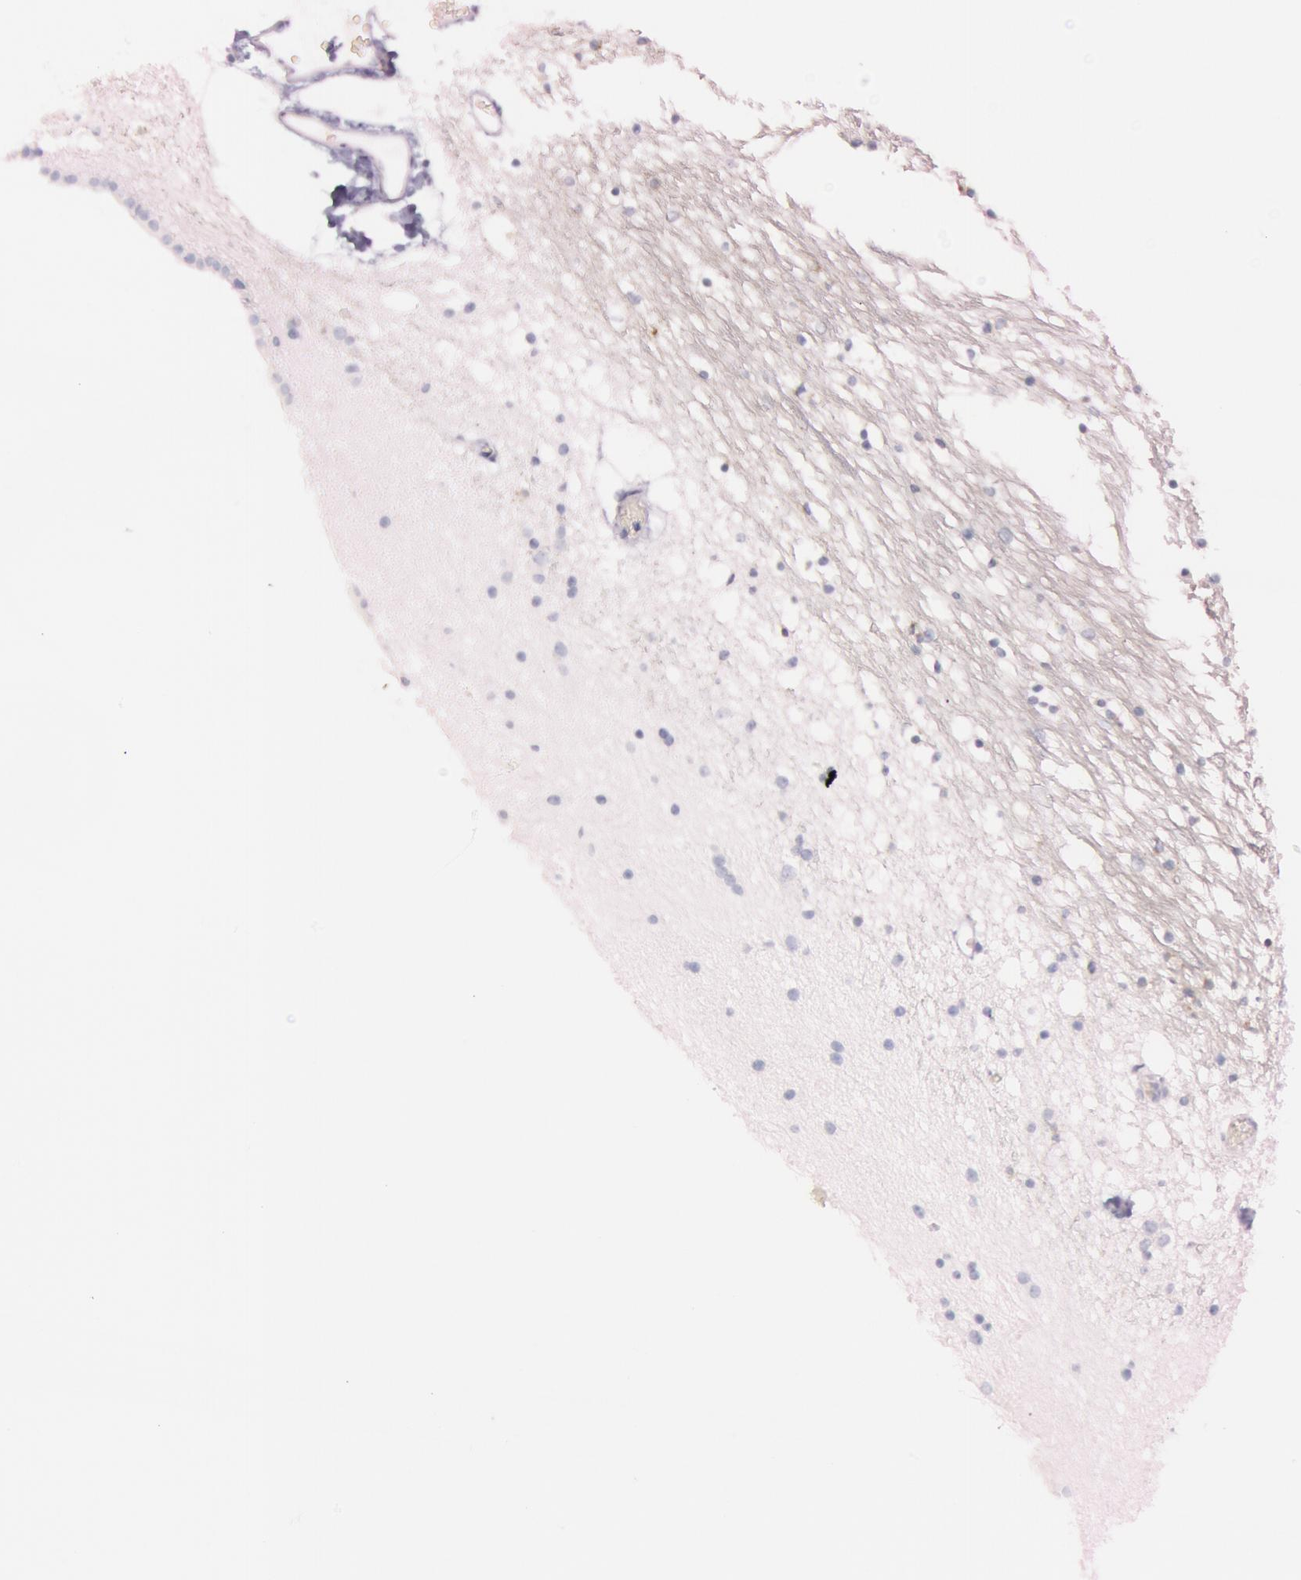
{"staining": {"intensity": "negative", "quantity": "none", "location": "none"}, "tissue": "caudate", "cell_type": "Glial cells", "image_type": "normal", "snomed": [{"axis": "morphology", "description": "Normal tissue, NOS"}, {"axis": "topography", "description": "Lateral ventricle wall"}], "caption": "Glial cells show no significant positivity in unremarkable caudate.", "gene": "FOLH1", "patient": {"sex": "male", "age": 45}}